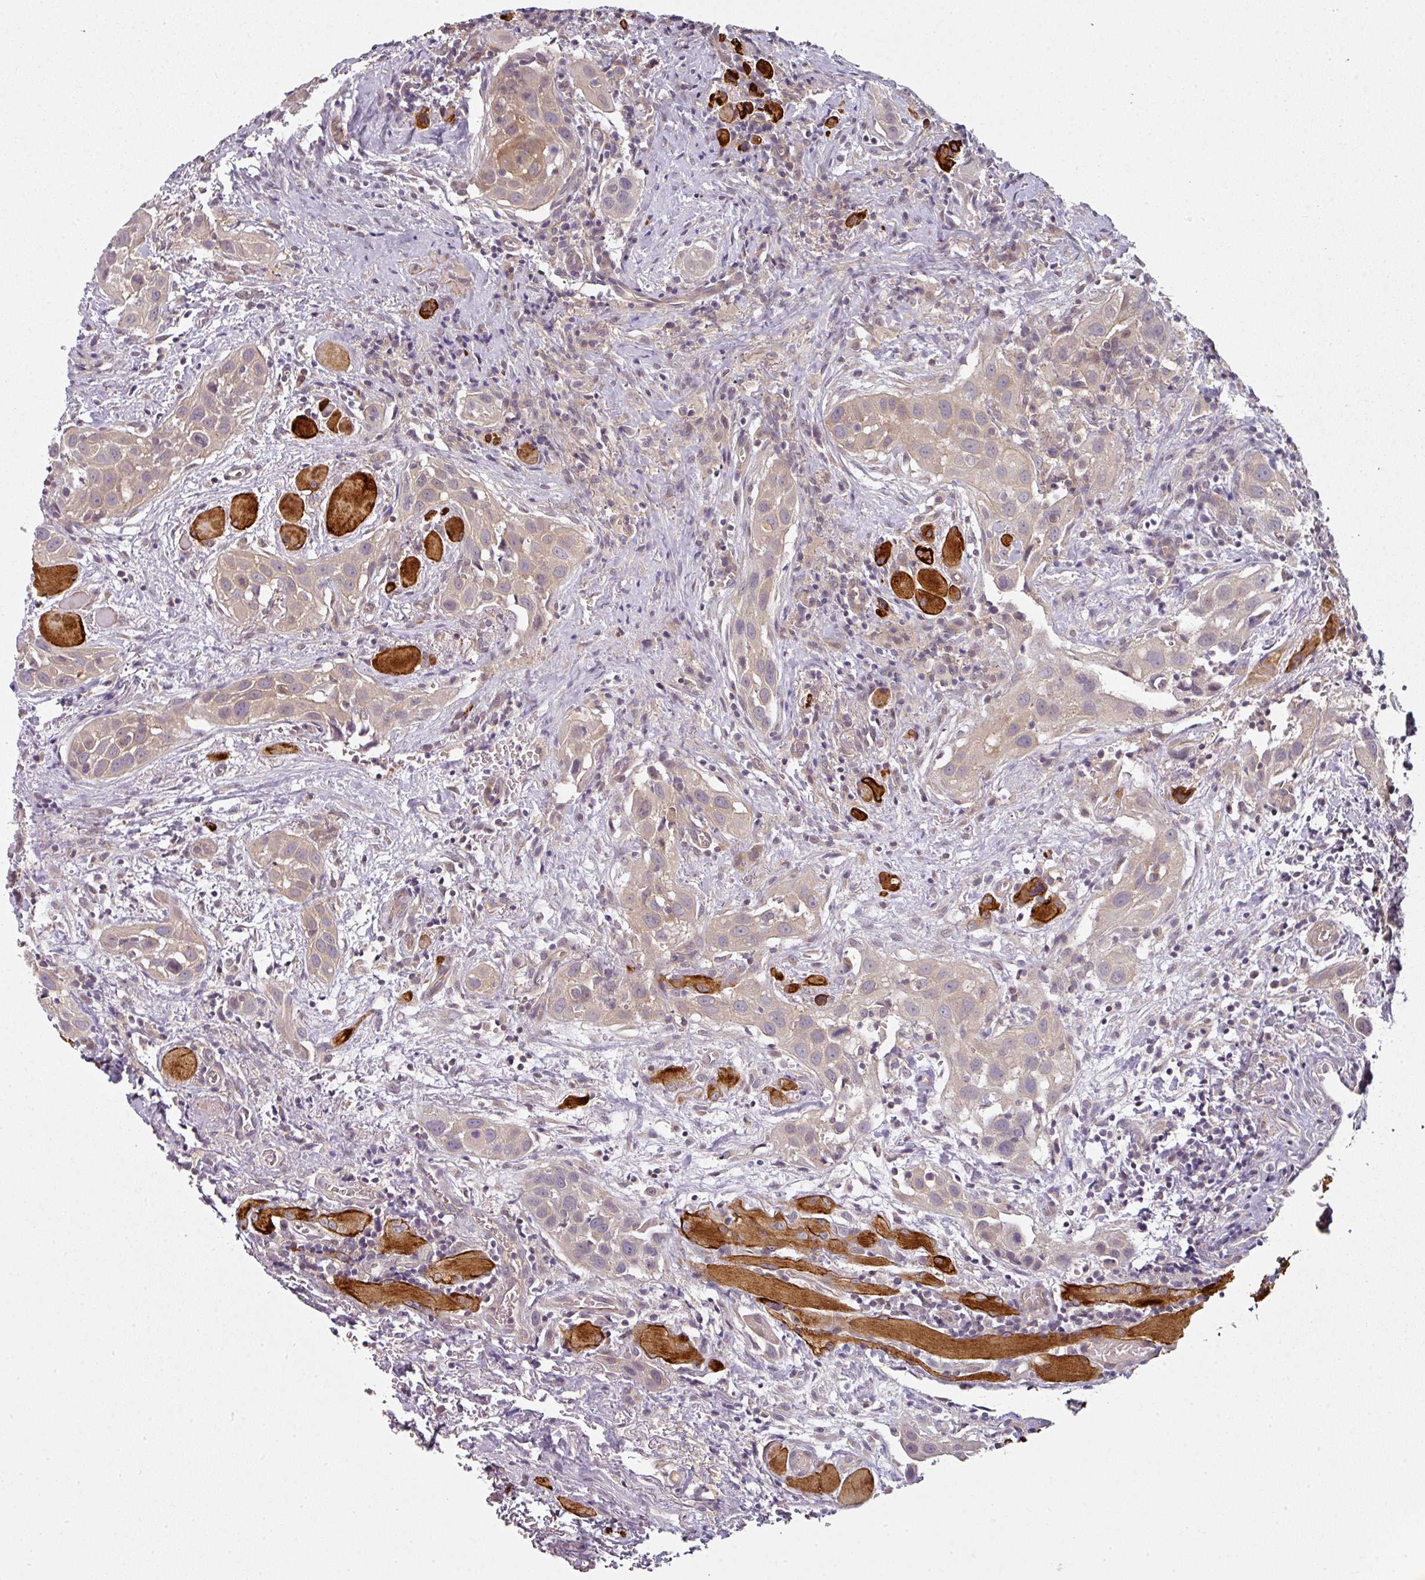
{"staining": {"intensity": "weak", "quantity": ">75%", "location": "cytoplasmic/membranous"}, "tissue": "head and neck cancer", "cell_type": "Tumor cells", "image_type": "cancer", "snomed": [{"axis": "morphology", "description": "Squamous cell carcinoma, NOS"}, {"axis": "topography", "description": "Oral tissue"}, {"axis": "topography", "description": "Head-Neck"}], "caption": "High-power microscopy captured an immunohistochemistry micrograph of head and neck cancer (squamous cell carcinoma), revealing weak cytoplasmic/membranous positivity in about >75% of tumor cells. The staining was performed using DAB (3,3'-diaminobenzidine), with brown indicating positive protein expression. Nuclei are stained blue with hematoxylin.", "gene": "MAP2K2", "patient": {"sex": "female", "age": 50}}